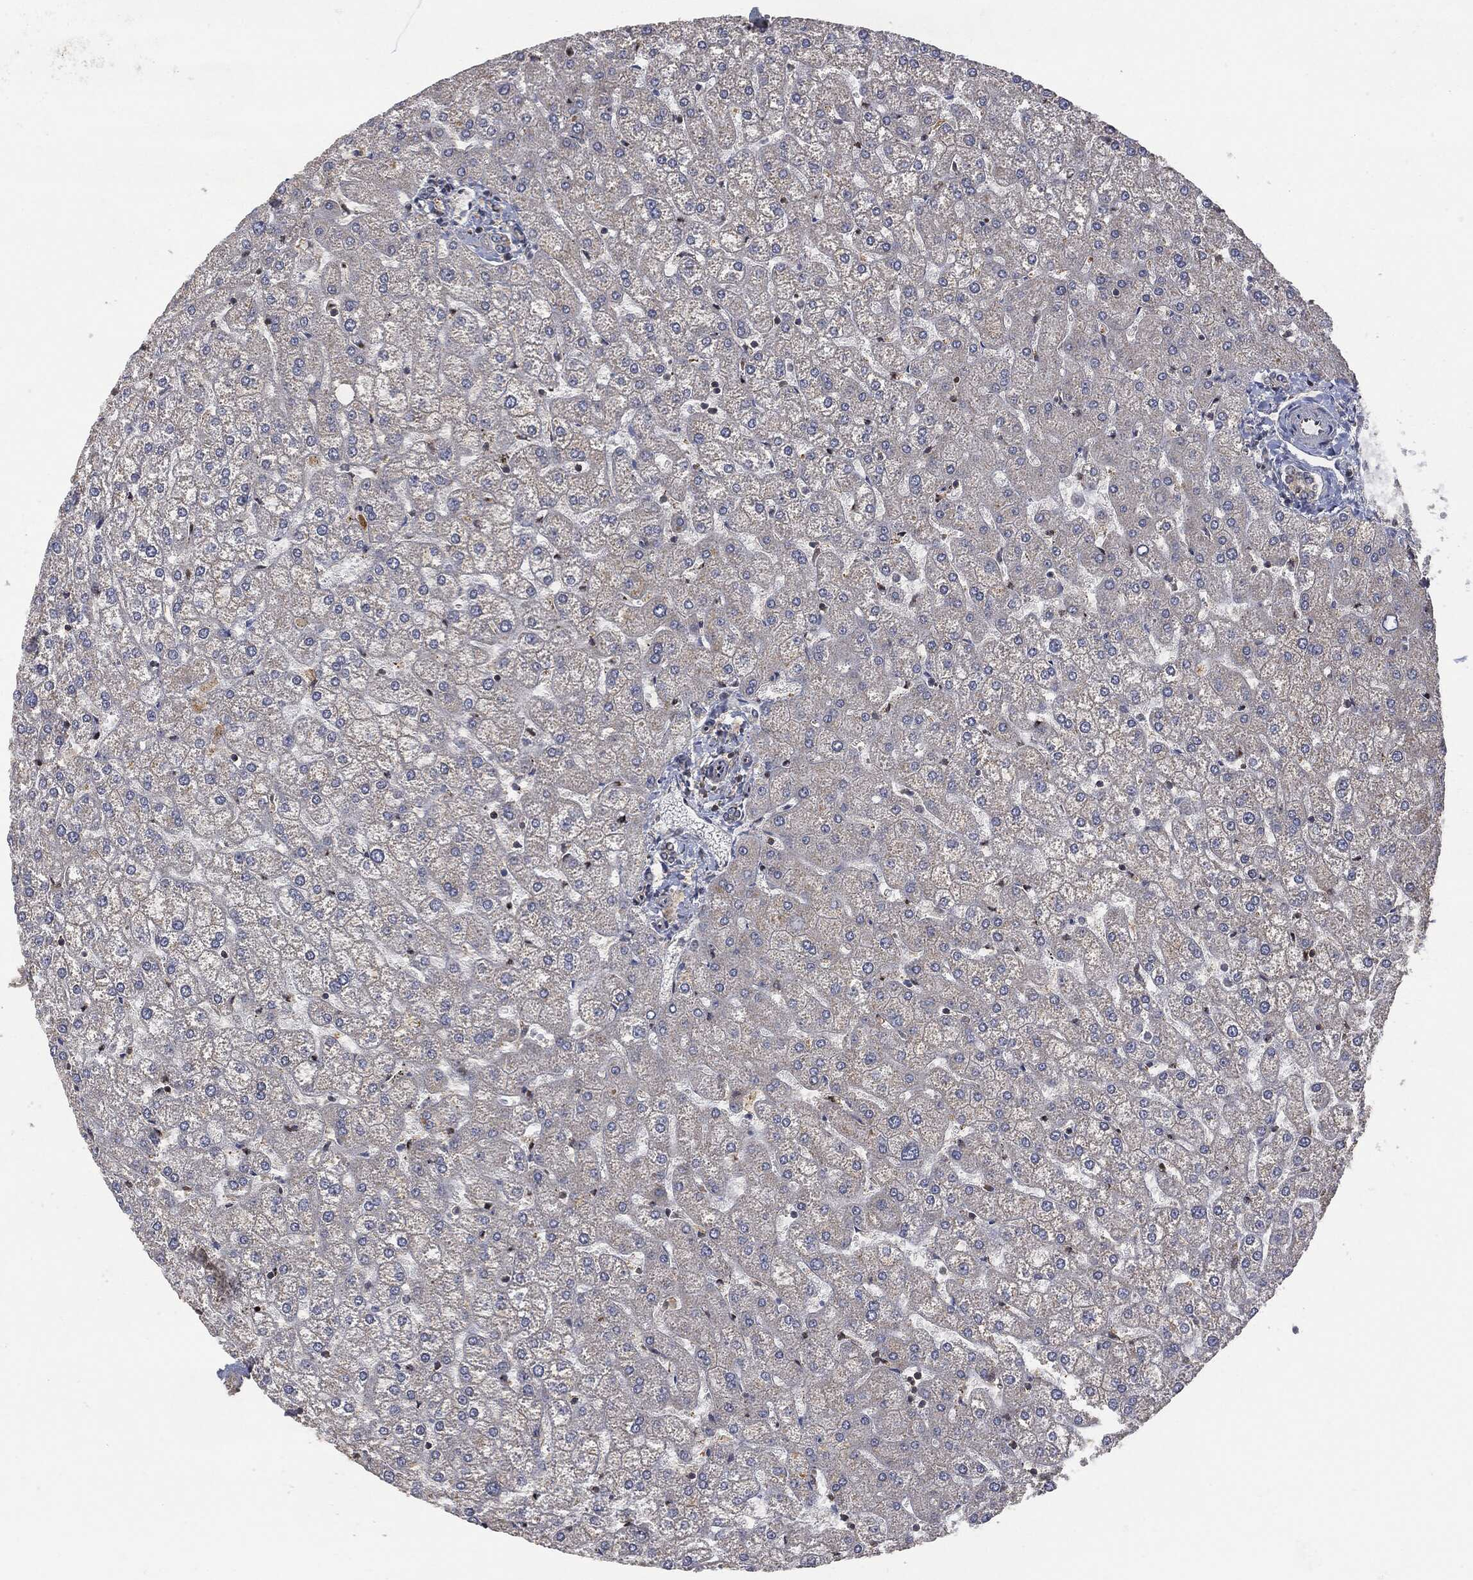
{"staining": {"intensity": "negative", "quantity": "none", "location": "none"}, "tissue": "liver", "cell_type": "Cholangiocytes", "image_type": "normal", "snomed": [{"axis": "morphology", "description": "Normal tissue, NOS"}, {"axis": "topography", "description": "Liver"}], "caption": "Immunohistochemical staining of benign liver displays no significant staining in cholangiocytes. (Brightfield microscopy of DAB (3,3'-diaminobenzidine) IHC at high magnification).", "gene": "PSMB10", "patient": {"sex": "female", "age": 32}}